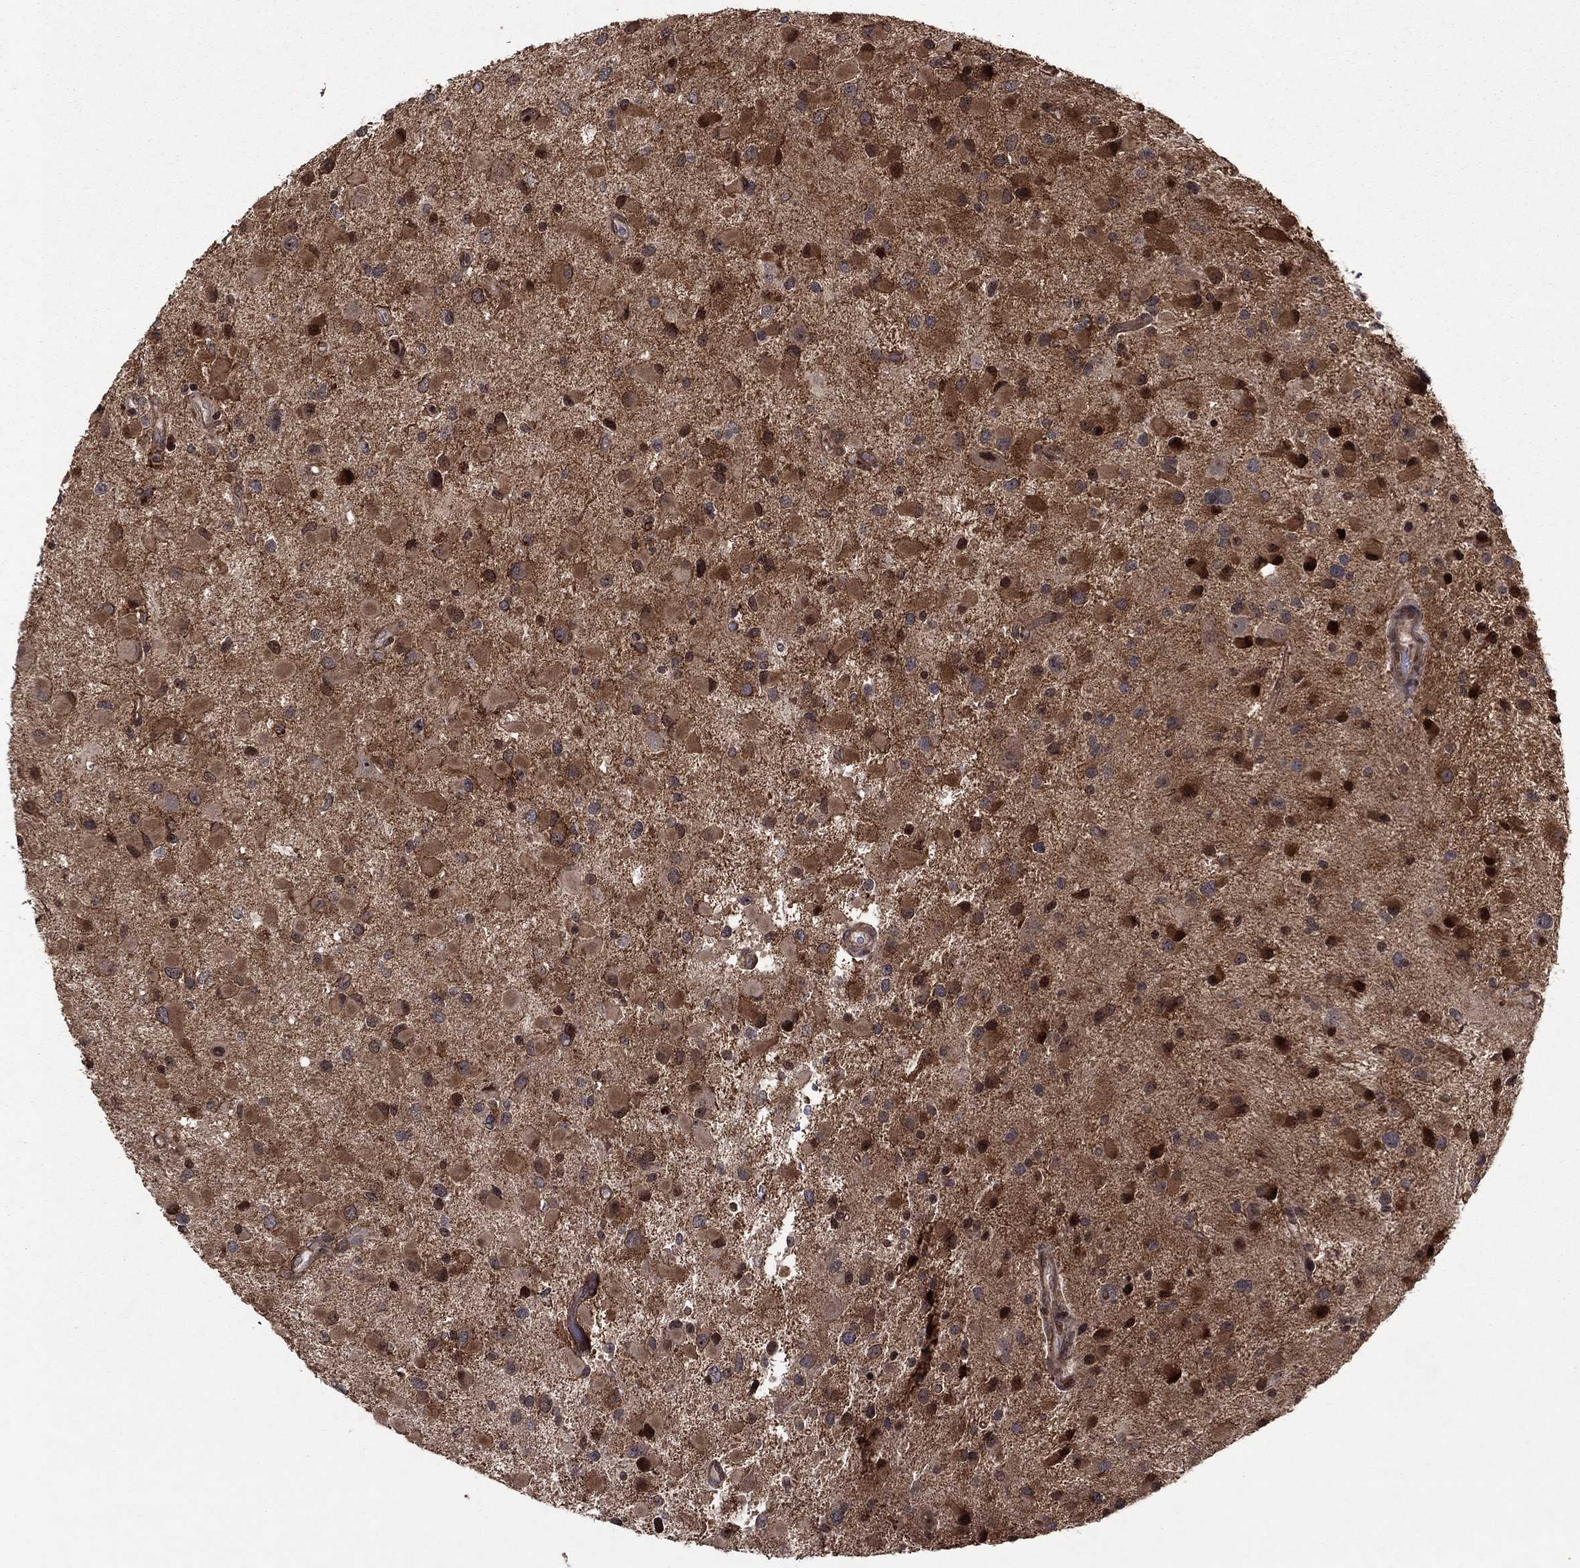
{"staining": {"intensity": "moderate", "quantity": "25%-75%", "location": "cytoplasmic/membranous,nuclear"}, "tissue": "glioma", "cell_type": "Tumor cells", "image_type": "cancer", "snomed": [{"axis": "morphology", "description": "Glioma, malignant, Low grade"}, {"axis": "topography", "description": "Brain"}], "caption": "The photomicrograph shows a brown stain indicating the presence of a protein in the cytoplasmic/membranous and nuclear of tumor cells in malignant glioma (low-grade).", "gene": "SORBS1", "patient": {"sex": "female", "age": 32}}